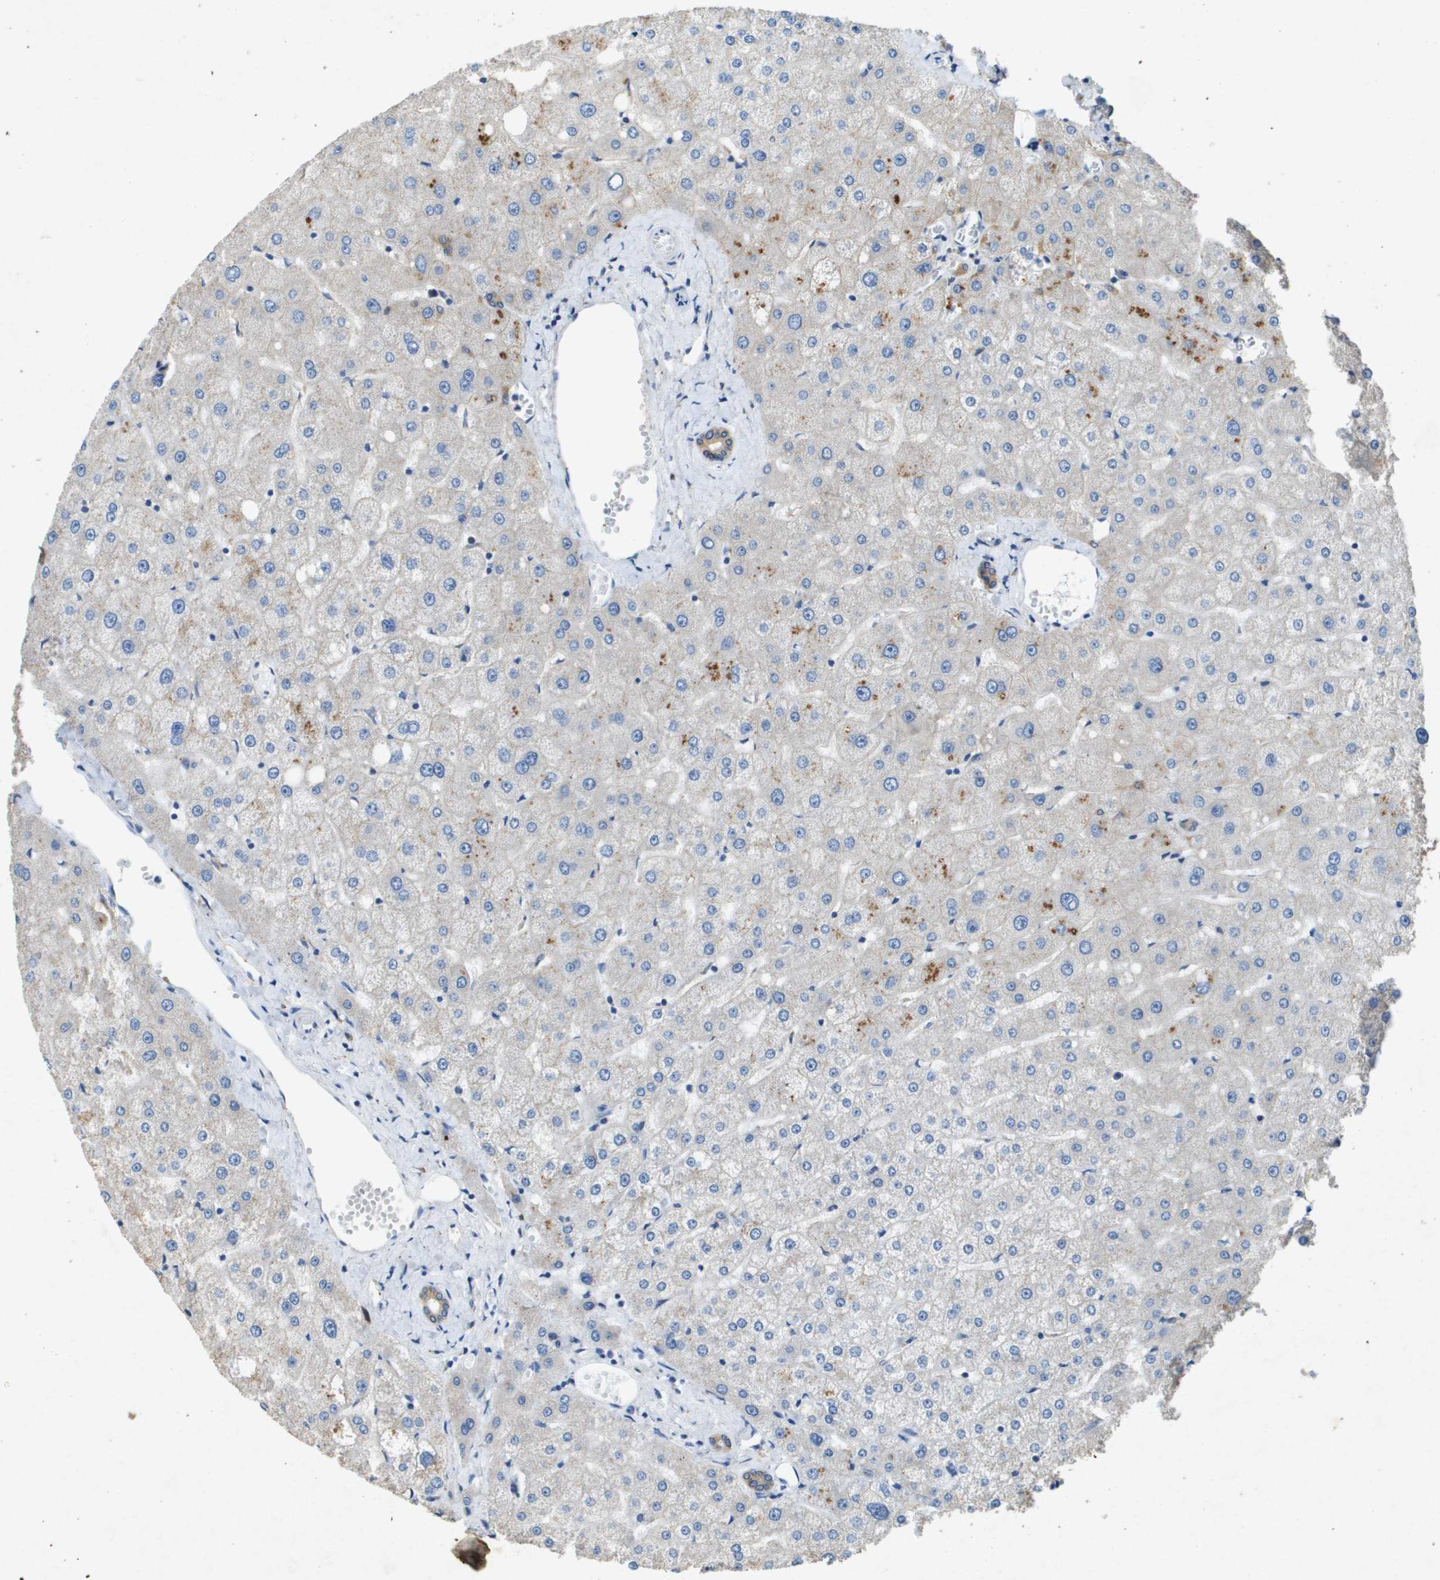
{"staining": {"intensity": "weak", "quantity": ">75%", "location": "cytoplasmic/membranous"}, "tissue": "liver", "cell_type": "Cholangiocytes", "image_type": "normal", "snomed": [{"axis": "morphology", "description": "Normal tissue, NOS"}, {"axis": "topography", "description": "Liver"}], "caption": "Protein staining shows weak cytoplasmic/membranous staining in about >75% of cholangiocytes in benign liver.", "gene": "PTPRT", "patient": {"sex": "male", "age": 73}}